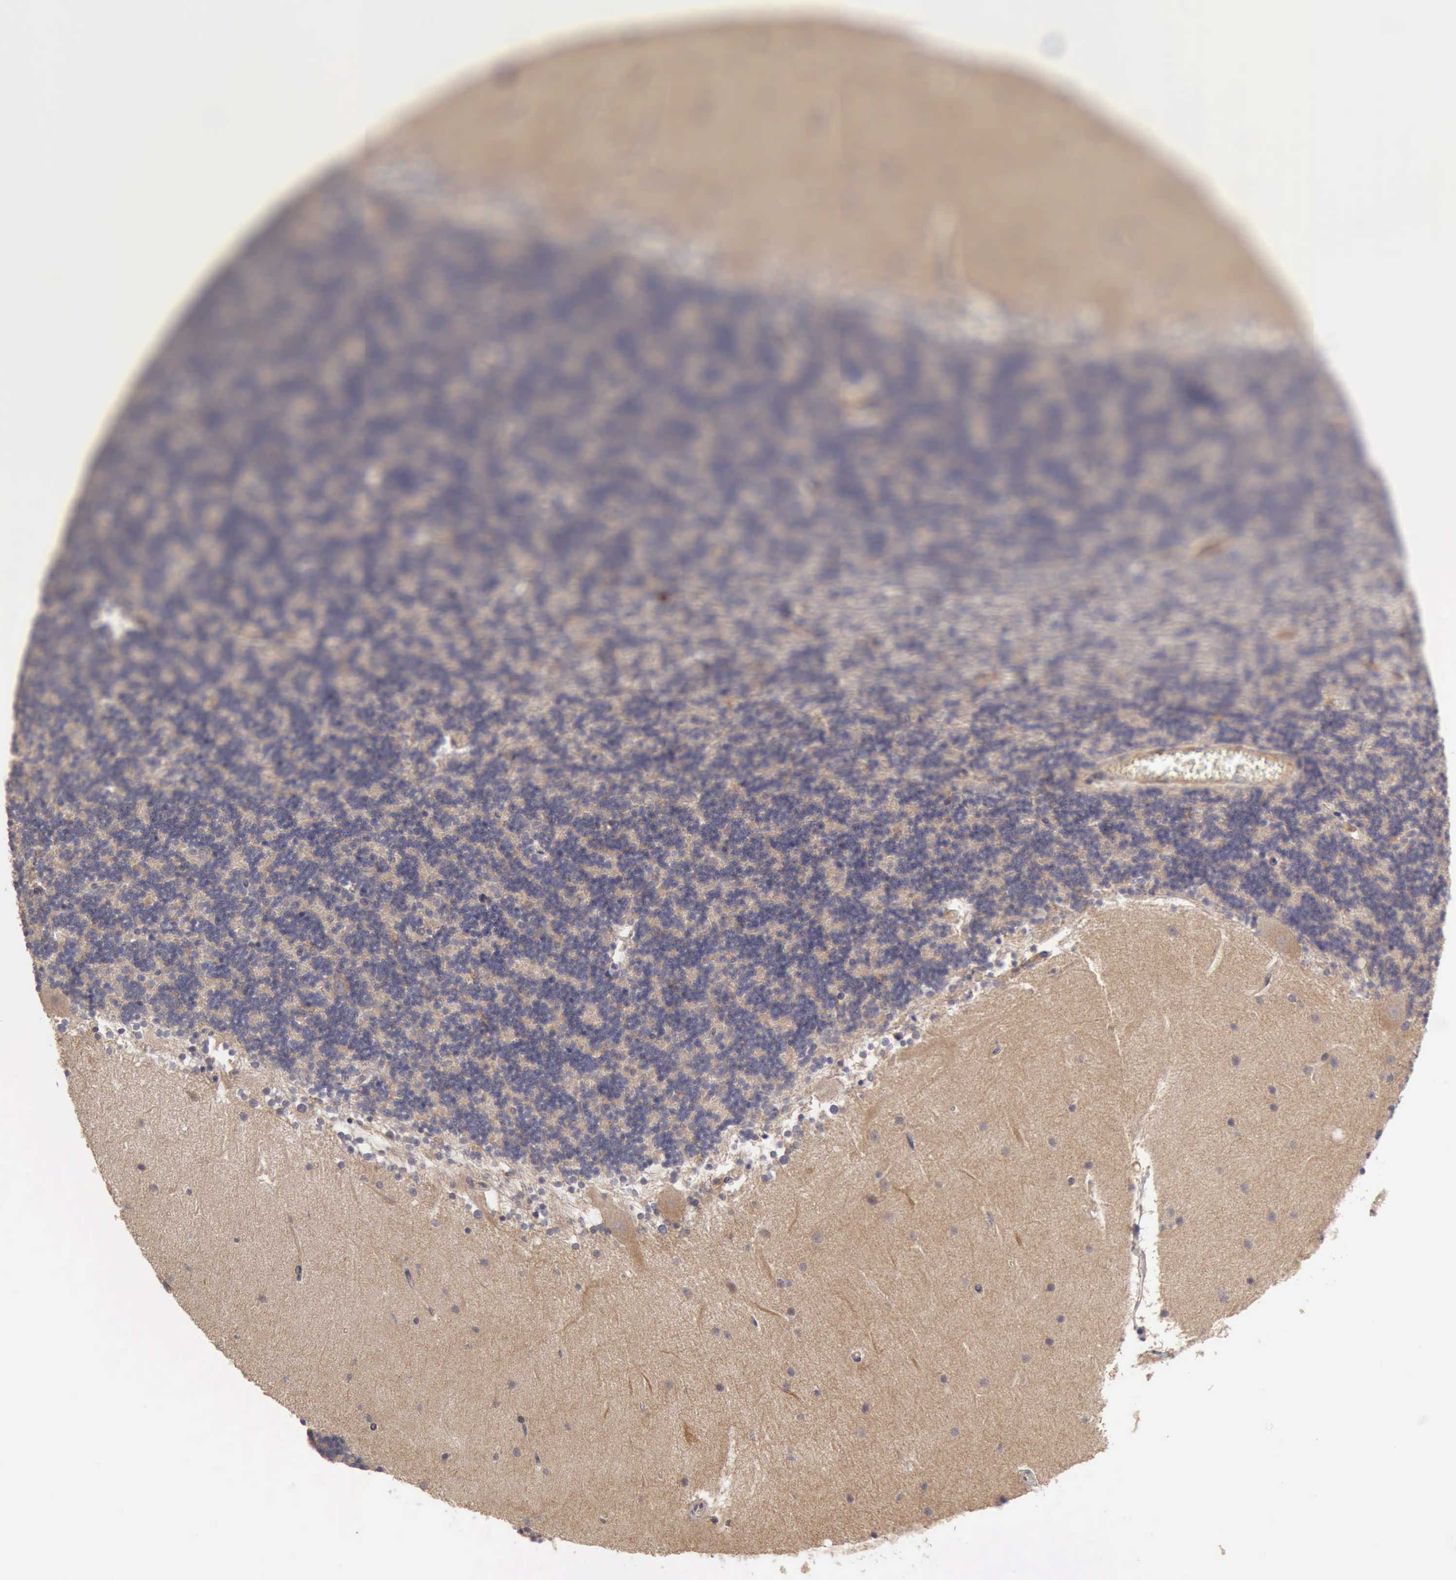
{"staining": {"intensity": "negative", "quantity": "none", "location": "none"}, "tissue": "cerebellum", "cell_type": "Cells in granular layer", "image_type": "normal", "snomed": [{"axis": "morphology", "description": "Normal tissue, NOS"}, {"axis": "topography", "description": "Cerebellum"}], "caption": "Immunohistochemistry (IHC) micrograph of unremarkable cerebellum: cerebellum stained with DAB exhibits no significant protein expression in cells in granular layer.", "gene": "BMX", "patient": {"sex": "female", "age": 54}}